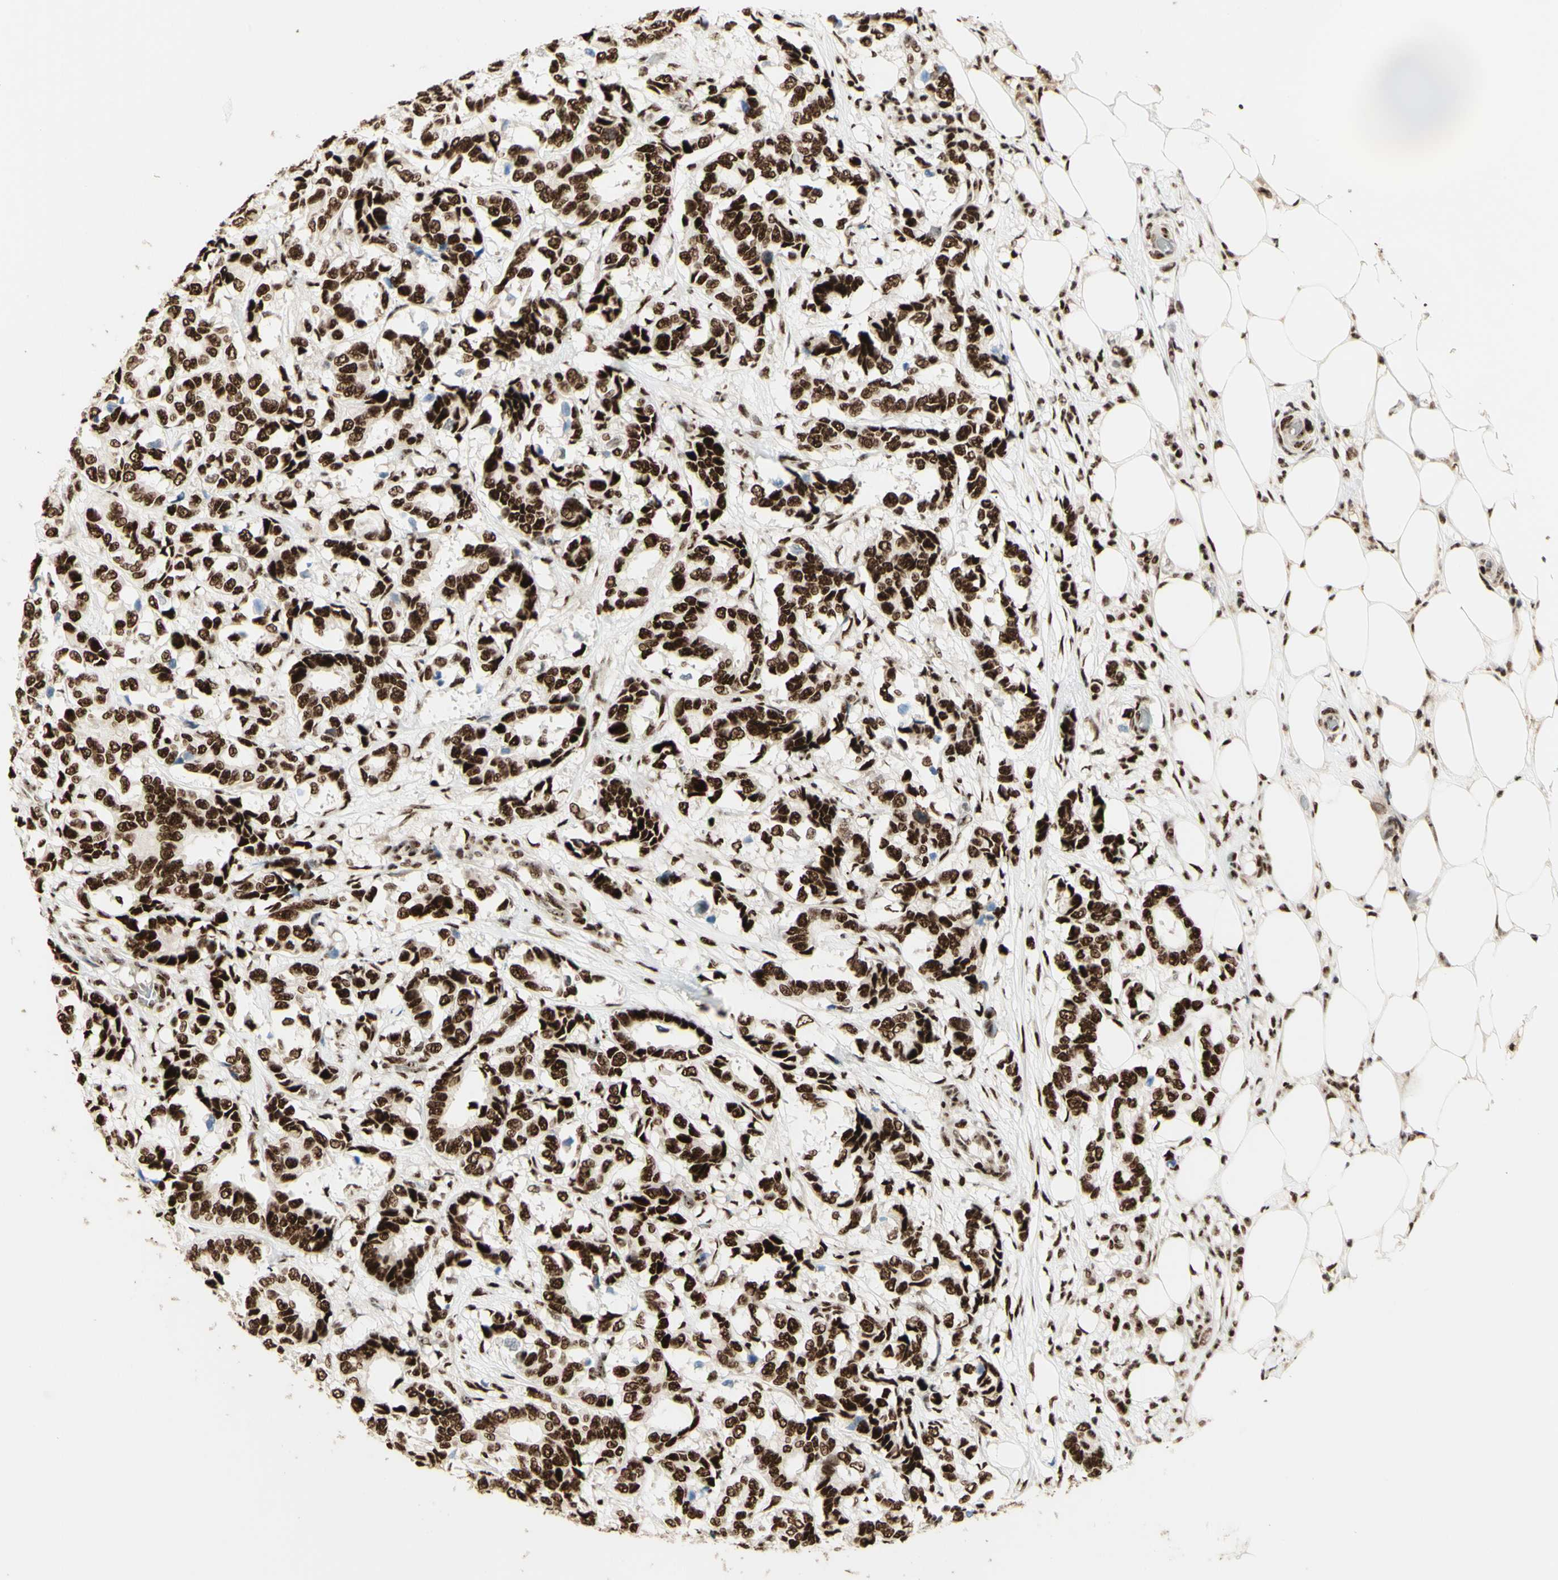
{"staining": {"intensity": "strong", "quantity": ">75%", "location": "nuclear"}, "tissue": "breast cancer", "cell_type": "Tumor cells", "image_type": "cancer", "snomed": [{"axis": "morphology", "description": "Duct carcinoma"}, {"axis": "topography", "description": "Breast"}], "caption": "Protein analysis of breast cancer tissue demonstrates strong nuclear staining in approximately >75% of tumor cells.", "gene": "DHX9", "patient": {"sex": "female", "age": 87}}